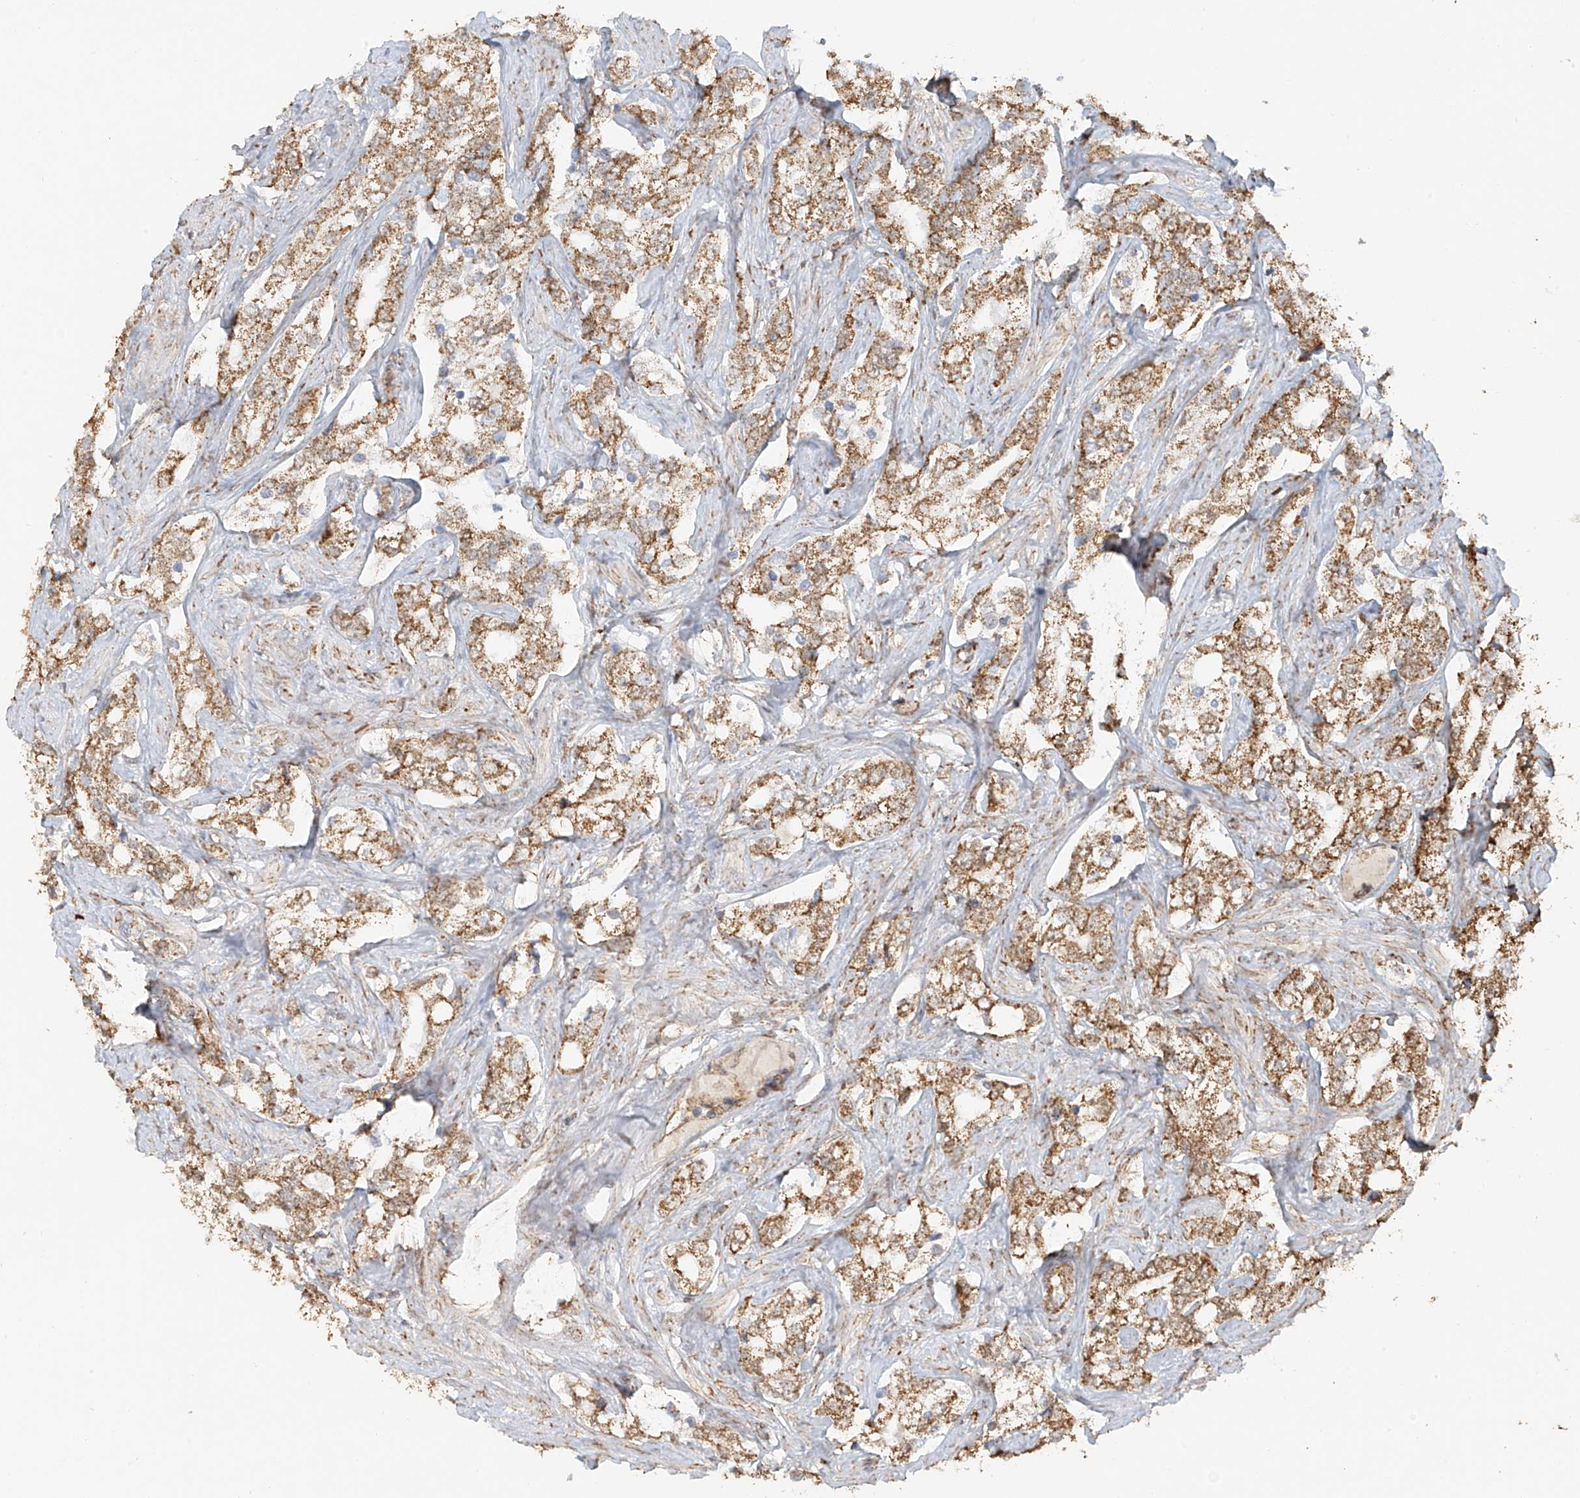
{"staining": {"intensity": "moderate", "quantity": ">75%", "location": "cytoplasmic/membranous"}, "tissue": "prostate cancer", "cell_type": "Tumor cells", "image_type": "cancer", "snomed": [{"axis": "morphology", "description": "Adenocarcinoma, High grade"}, {"axis": "topography", "description": "Prostate"}], "caption": "Tumor cells reveal moderate cytoplasmic/membranous staining in approximately >75% of cells in high-grade adenocarcinoma (prostate).", "gene": "MIPEP", "patient": {"sex": "male", "age": 66}}